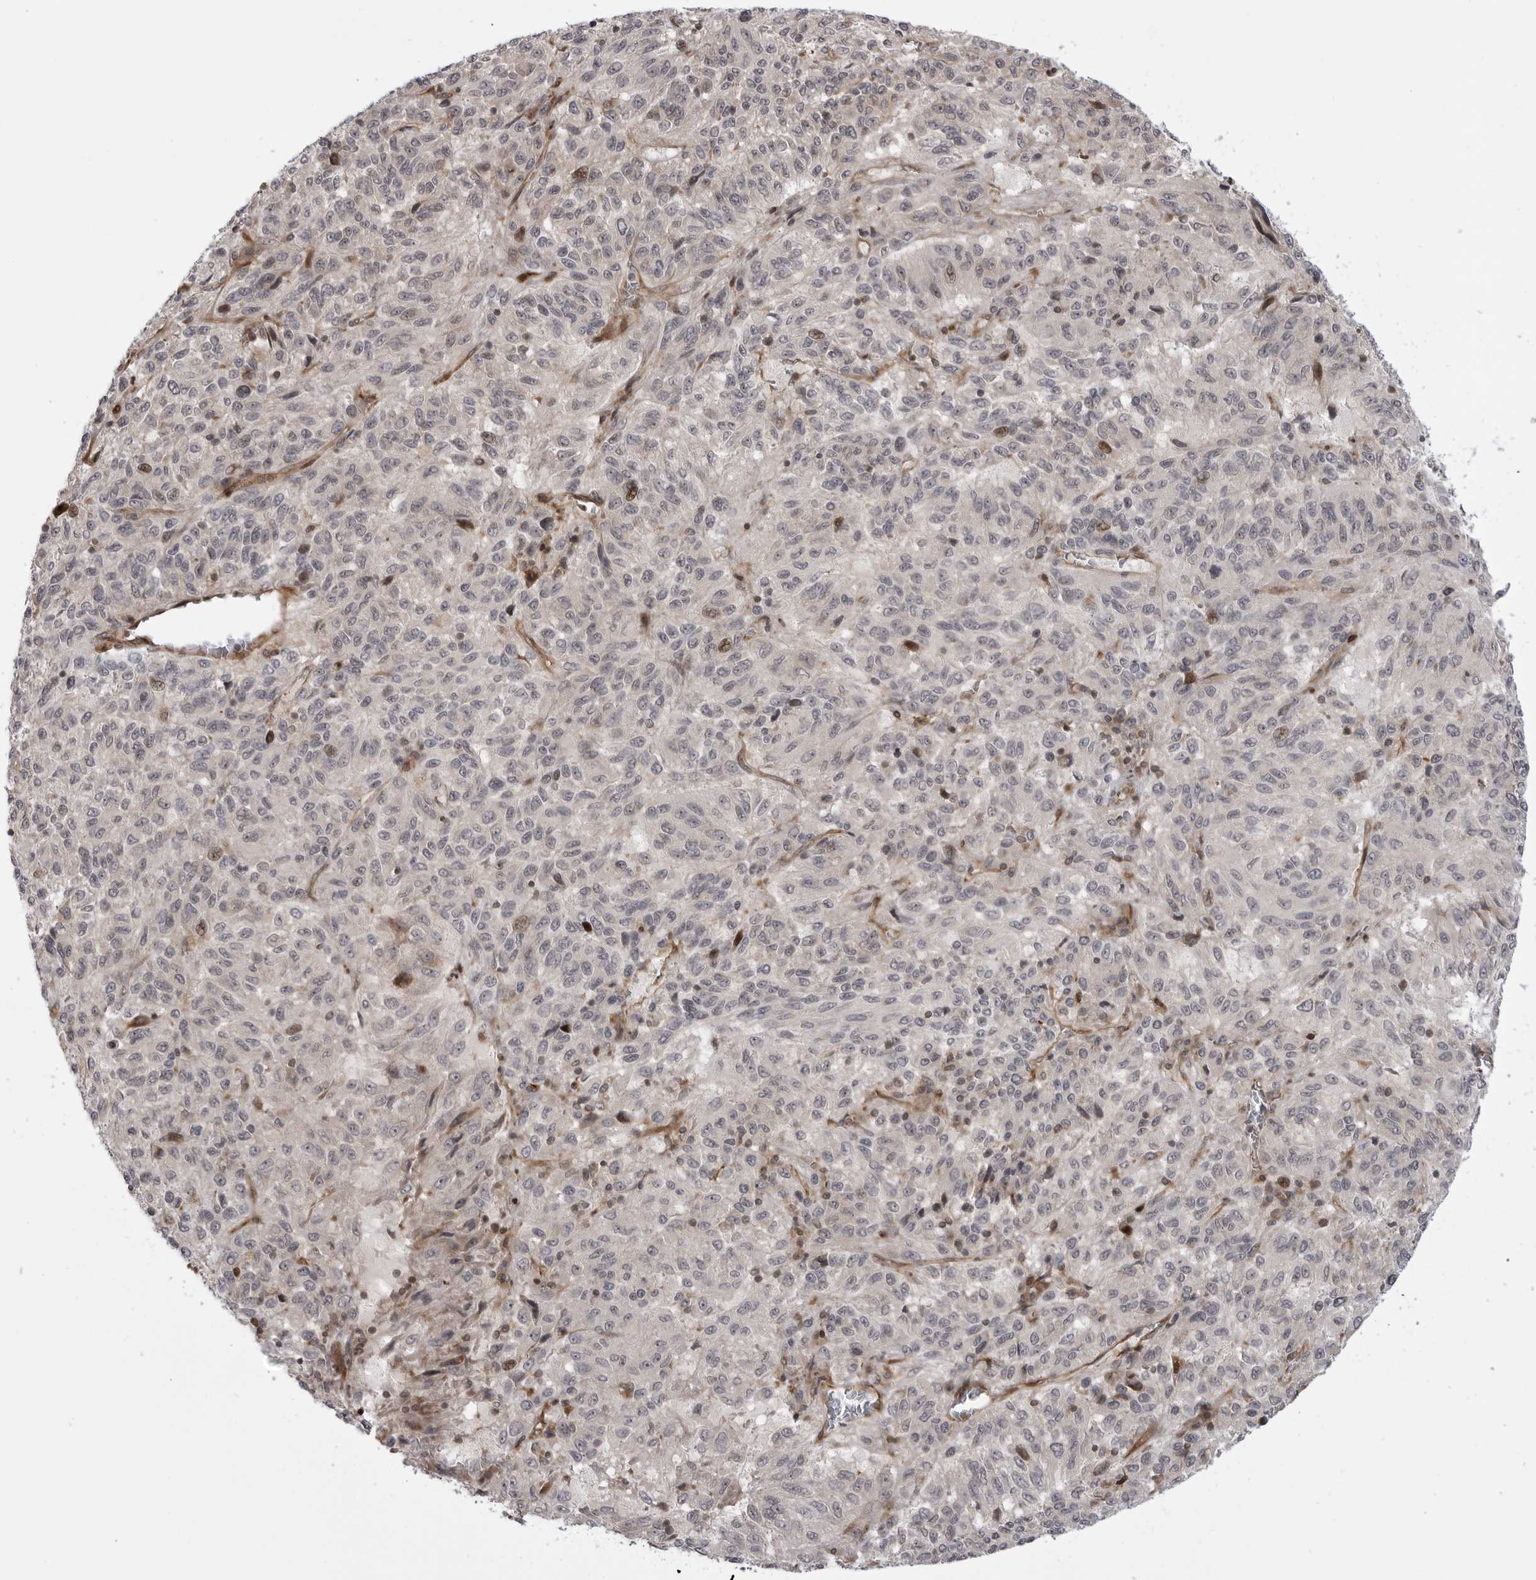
{"staining": {"intensity": "negative", "quantity": "none", "location": "none"}, "tissue": "melanoma", "cell_type": "Tumor cells", "image_type": "cancer", "snomed": [{"axis": "morphology", "description": "Malignant melanoma, Metastatic site"}, {"axis": "topography", "description": "Lung"}], "caption": "This micrograph is of melanoma stained with immunohistochemistry to label a protein in brown with the nuclei are counter-stained blue. There is no positivity in tumor cells.", "gene": "ABL1", "patient": {"sex": "male", "age": 64}}